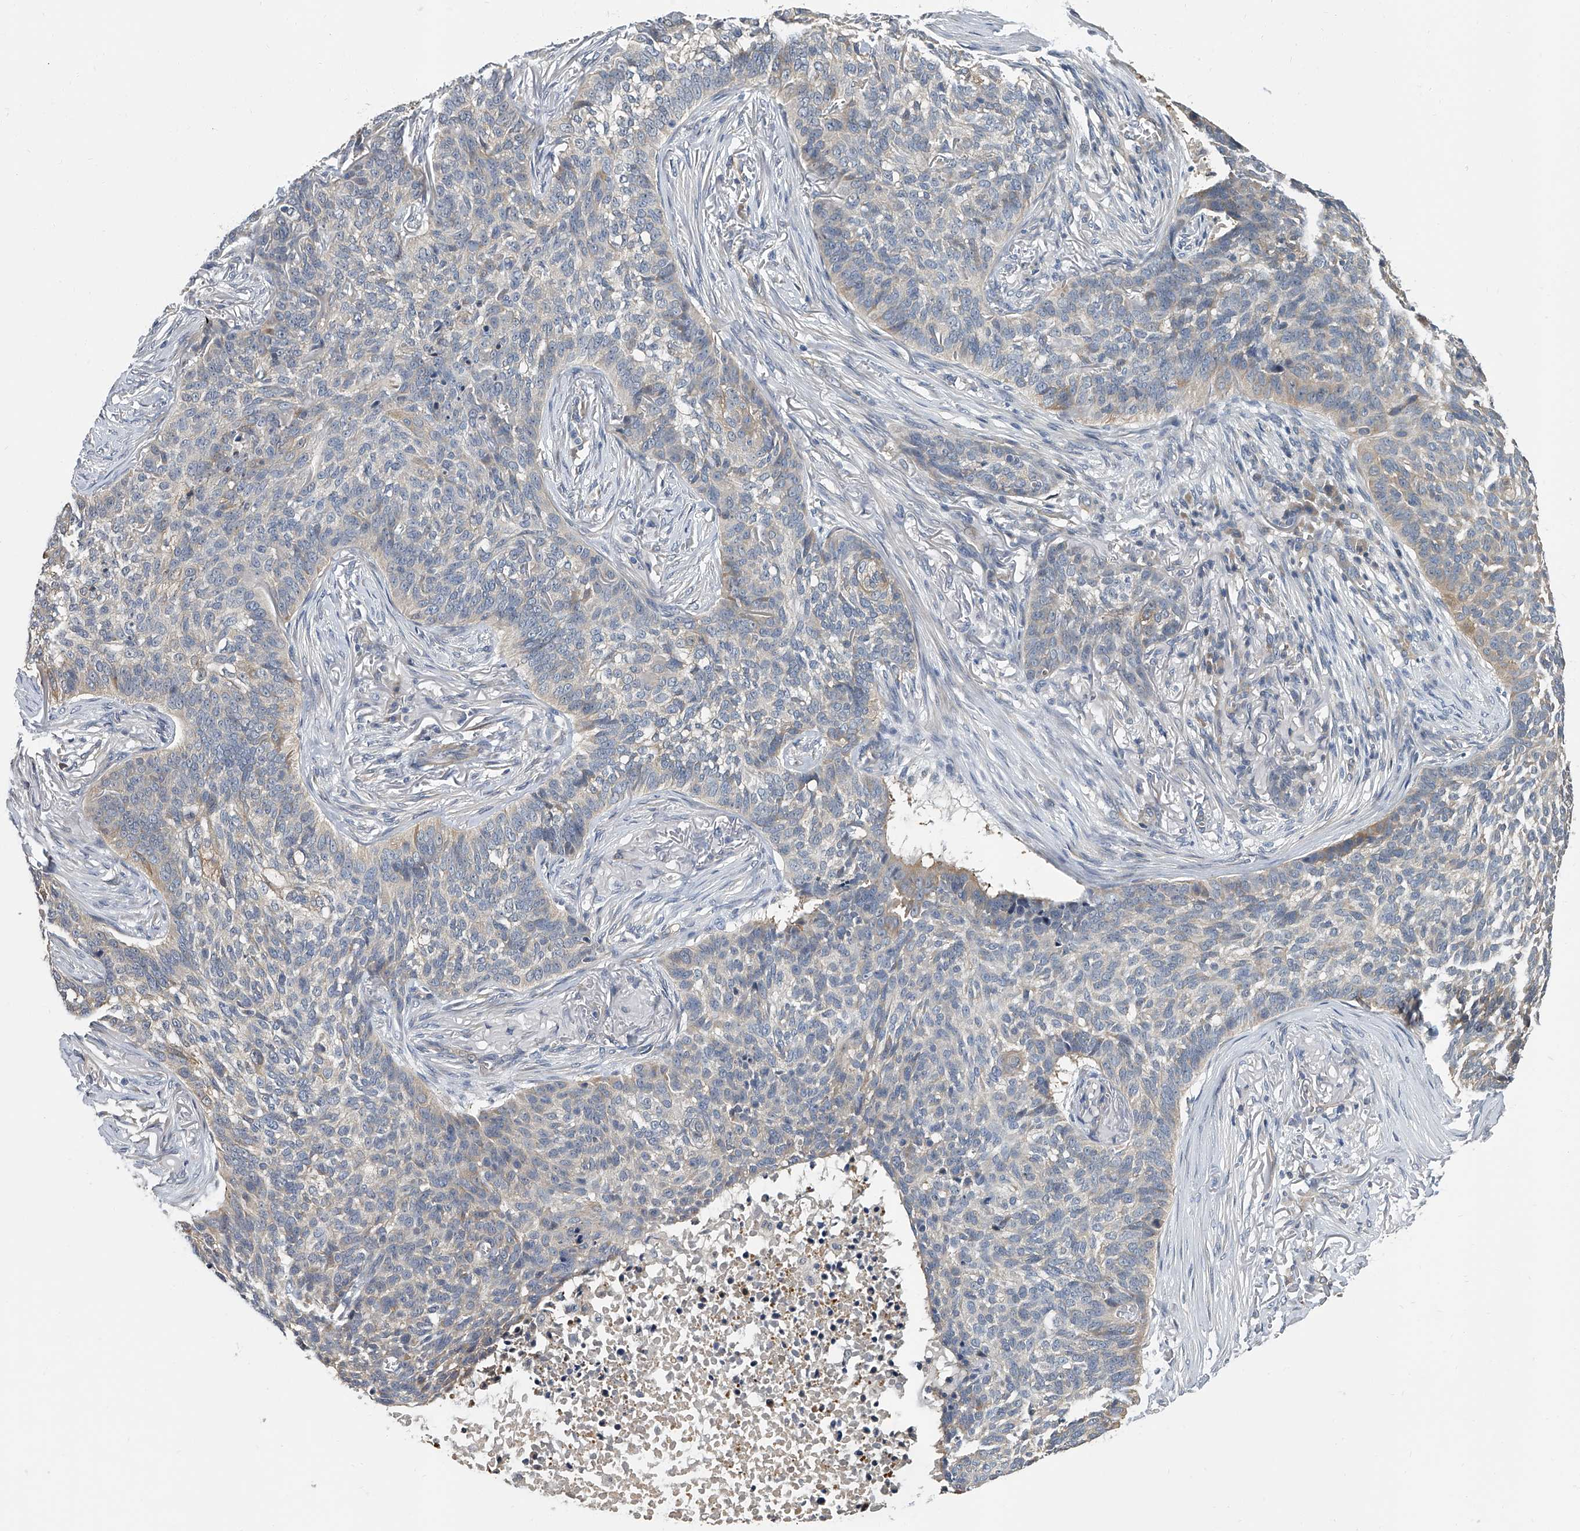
{"staining": {"intensity": "weak", "quantity": "<25%", "location": "cytoplasmic/membranous"}, "tissue": "skin cancer", "cell_type": "Tumor cells", "image_type": "cancer", "snomed": [{"axis": "morphology", "description": "Basal cell carcinoma"}, {"axis": "topography", "description": "Skin"}], "caption": "This is an immunohistochemistry (IHC) photomicrograph of human skin basal cell carcinoma. There is no staining in tumor cells.", "gene": "CD200", "patient": {"sex": "male", "age": 85}}